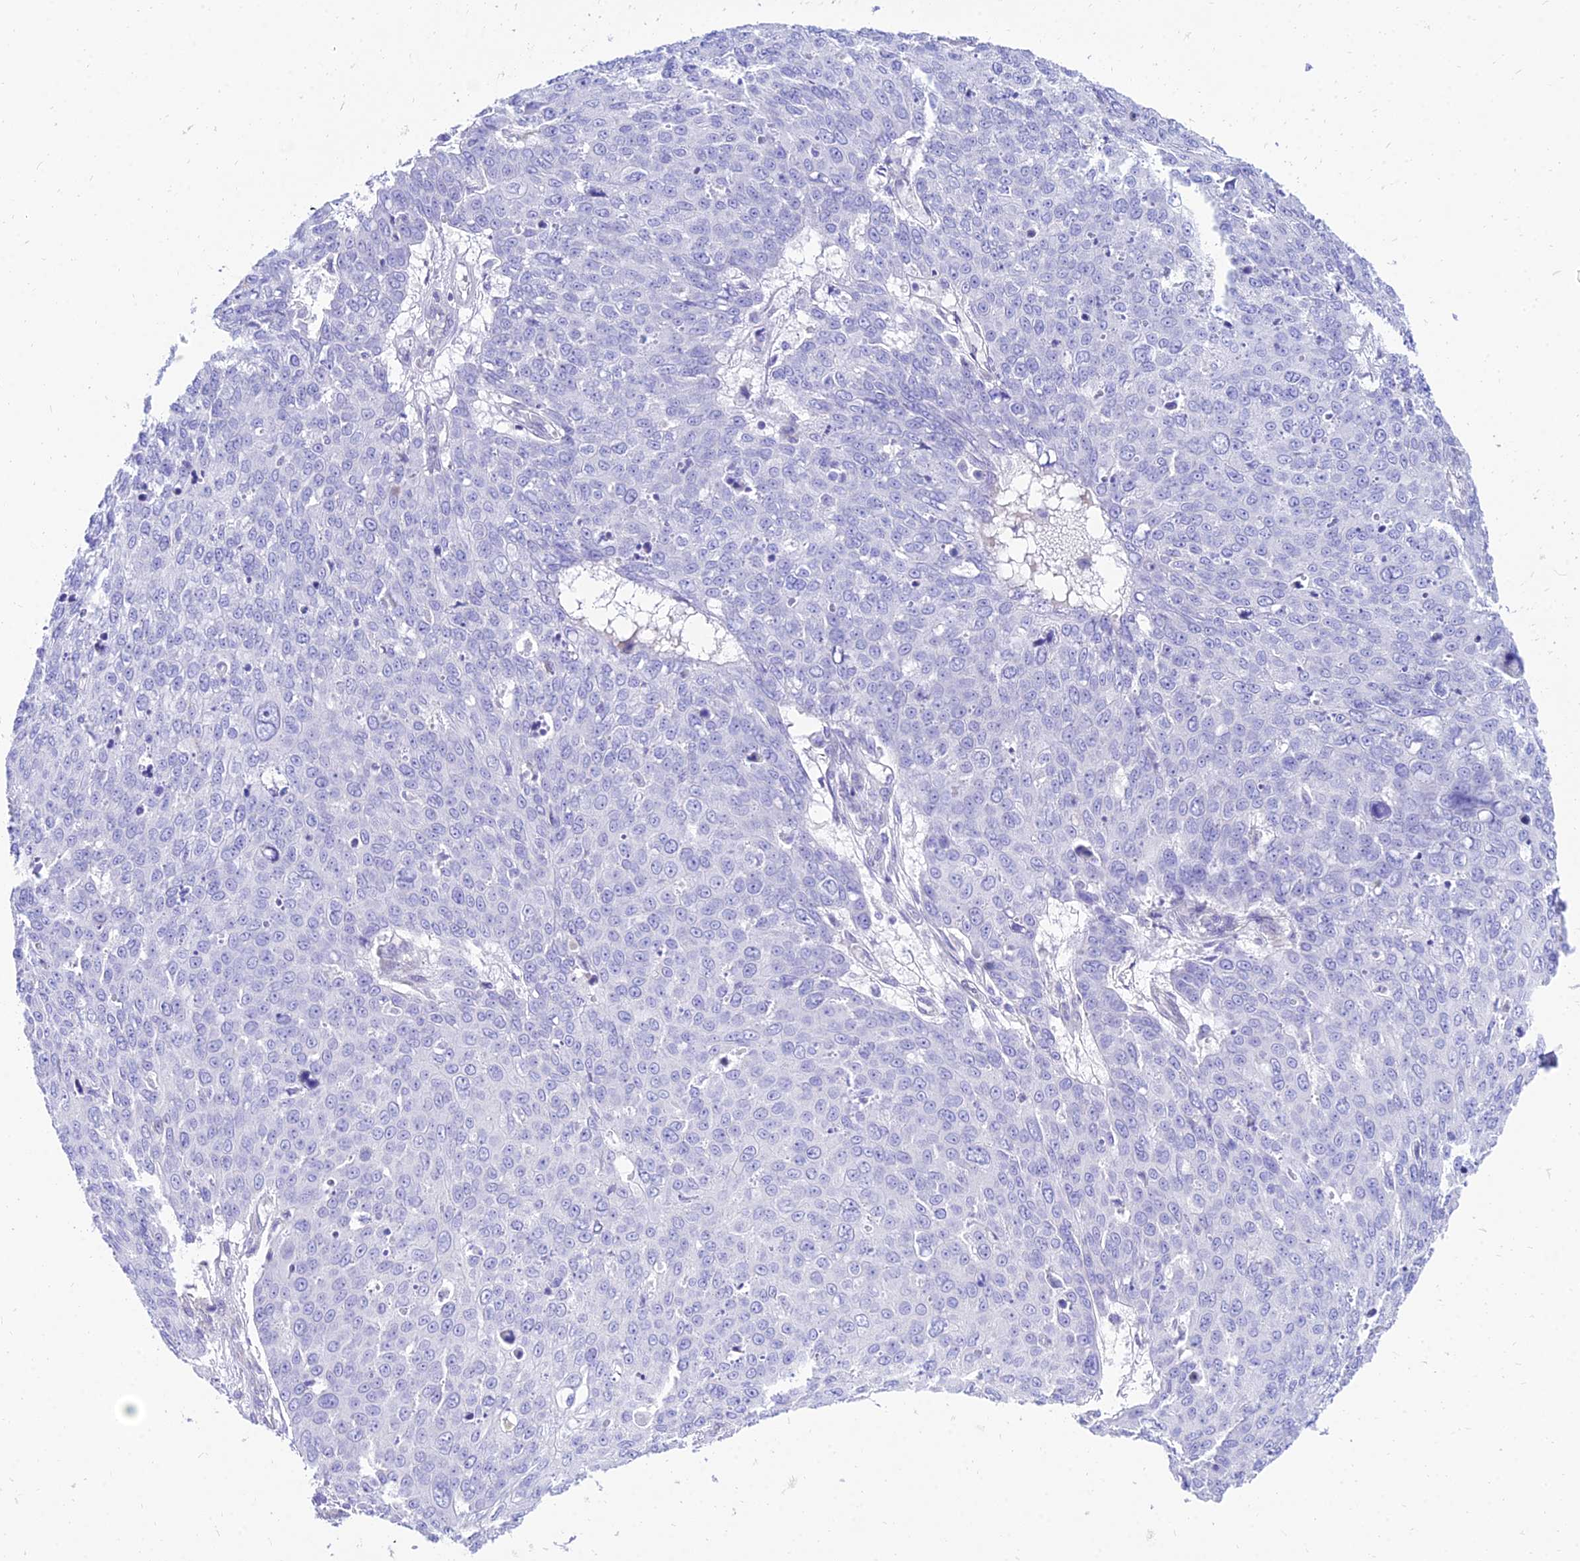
{"staining": {"intensity": "negative", "quantity": "none", "location": "none"}, "tissue": "skin cancer", "cell_type": "Tumor cells", "image_type": "cancer", "snomed": [{"axis": "morphology", "description": "Squamous cell carcinoma, NOS"}, {"axis": "topography", "description": "Skin"}], "caption": "Protein analysis of skin cancer displays no significant staining in tumor cells.", "gene": "TAC3", "patient": {"sex": "male", "age": 71}}